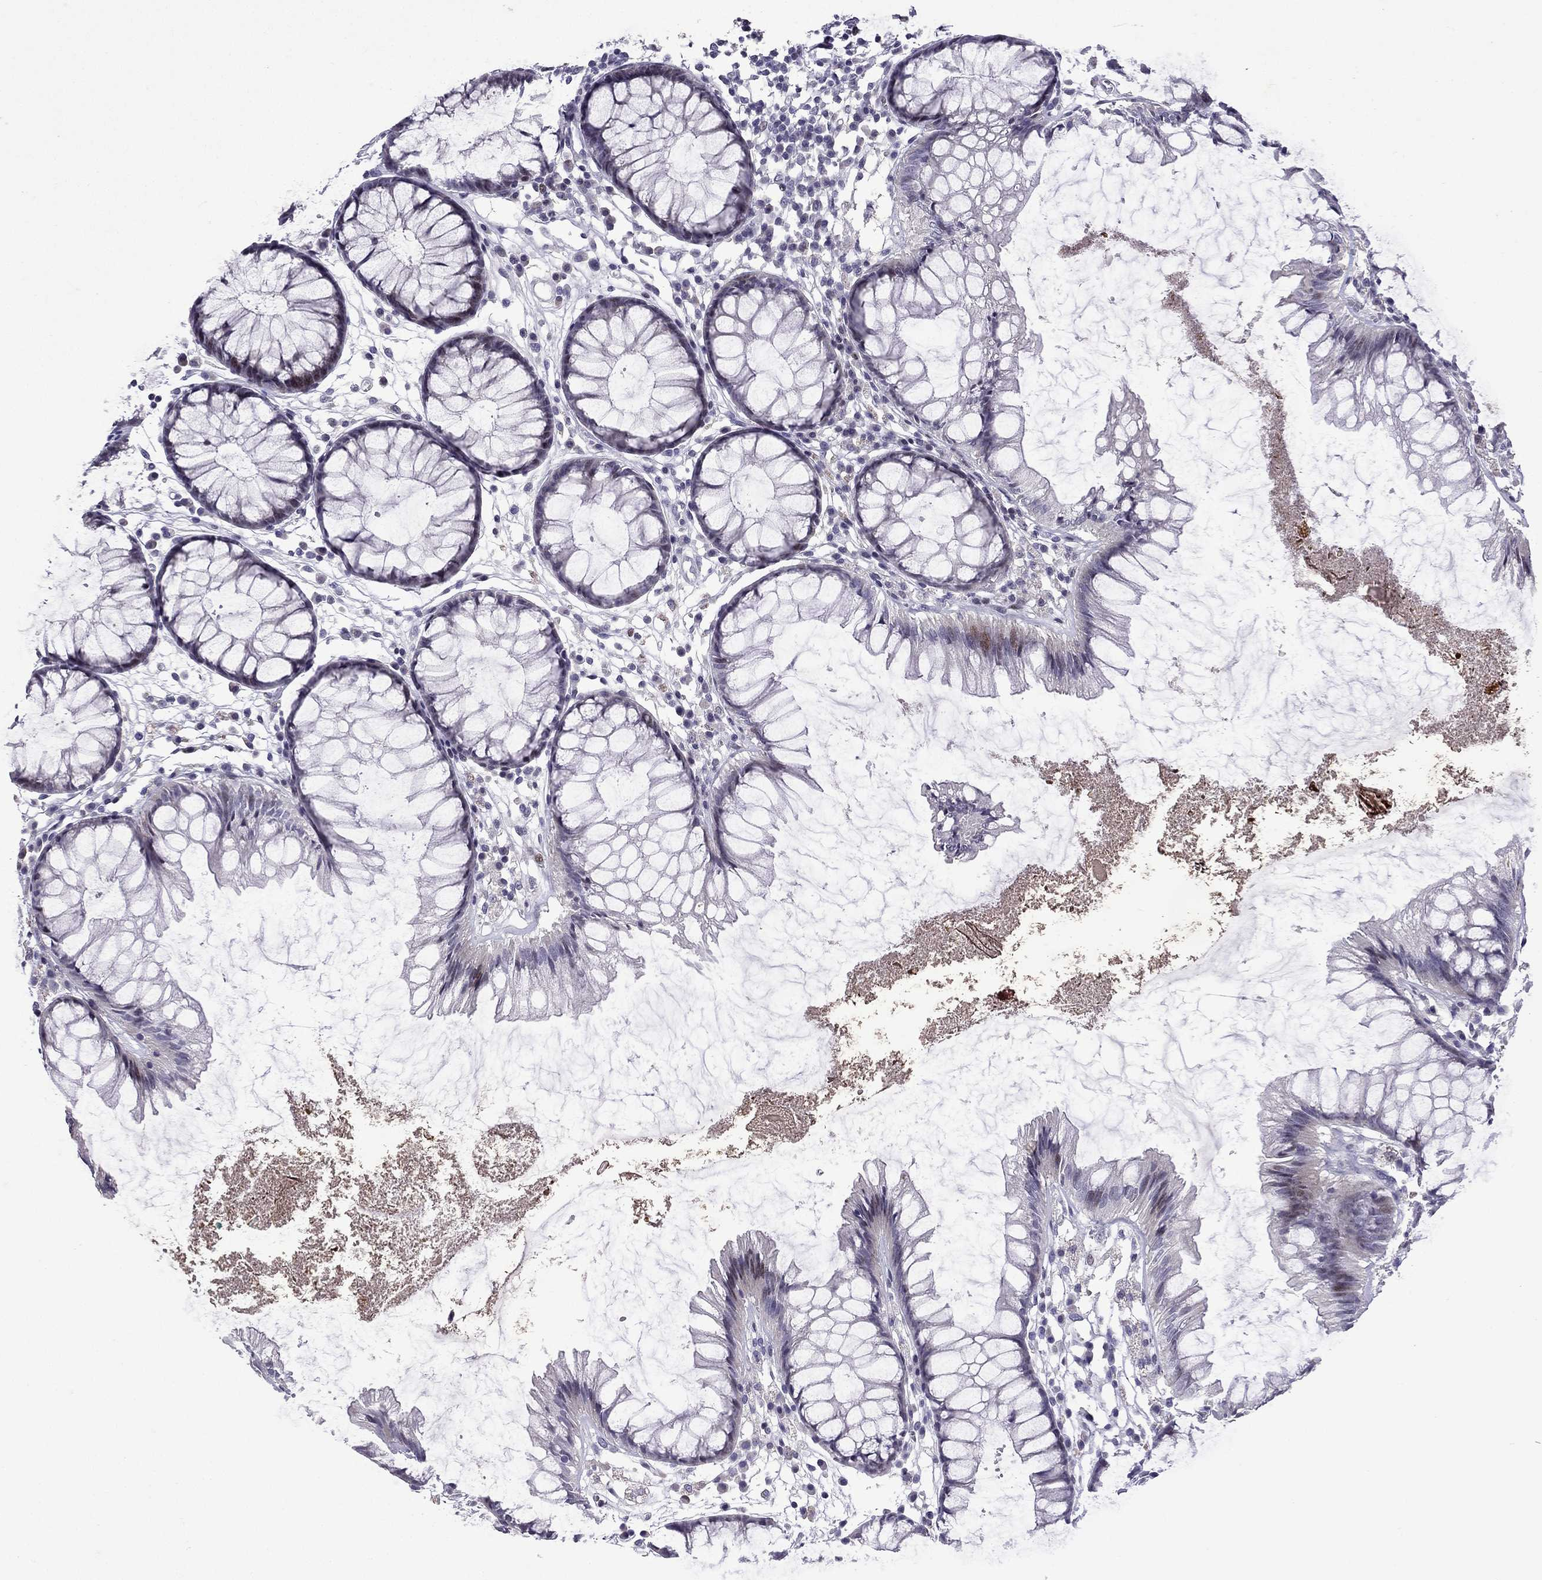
{"staining": {"intensity": "negative", "quantity": "none", "location": "none"}, "tissue": "colon", "cell_type": "Endothelial cells", "image_type": "normal", "snomed": [{"axis": "morphology", "description": "Normal tissue, NOS"}, {"axis": "morphology", "description": "Adenocarcinoma, NOS"}, {"axis": "topography", "description": "Colon"}], "caption": "Immunohistochemical staining of unremarkable human colon displays no significant expression in endothelial cells. Nuclei are stained in blue.", "gene": "TTN", "patient": {"sex": "male", "age": 65}}